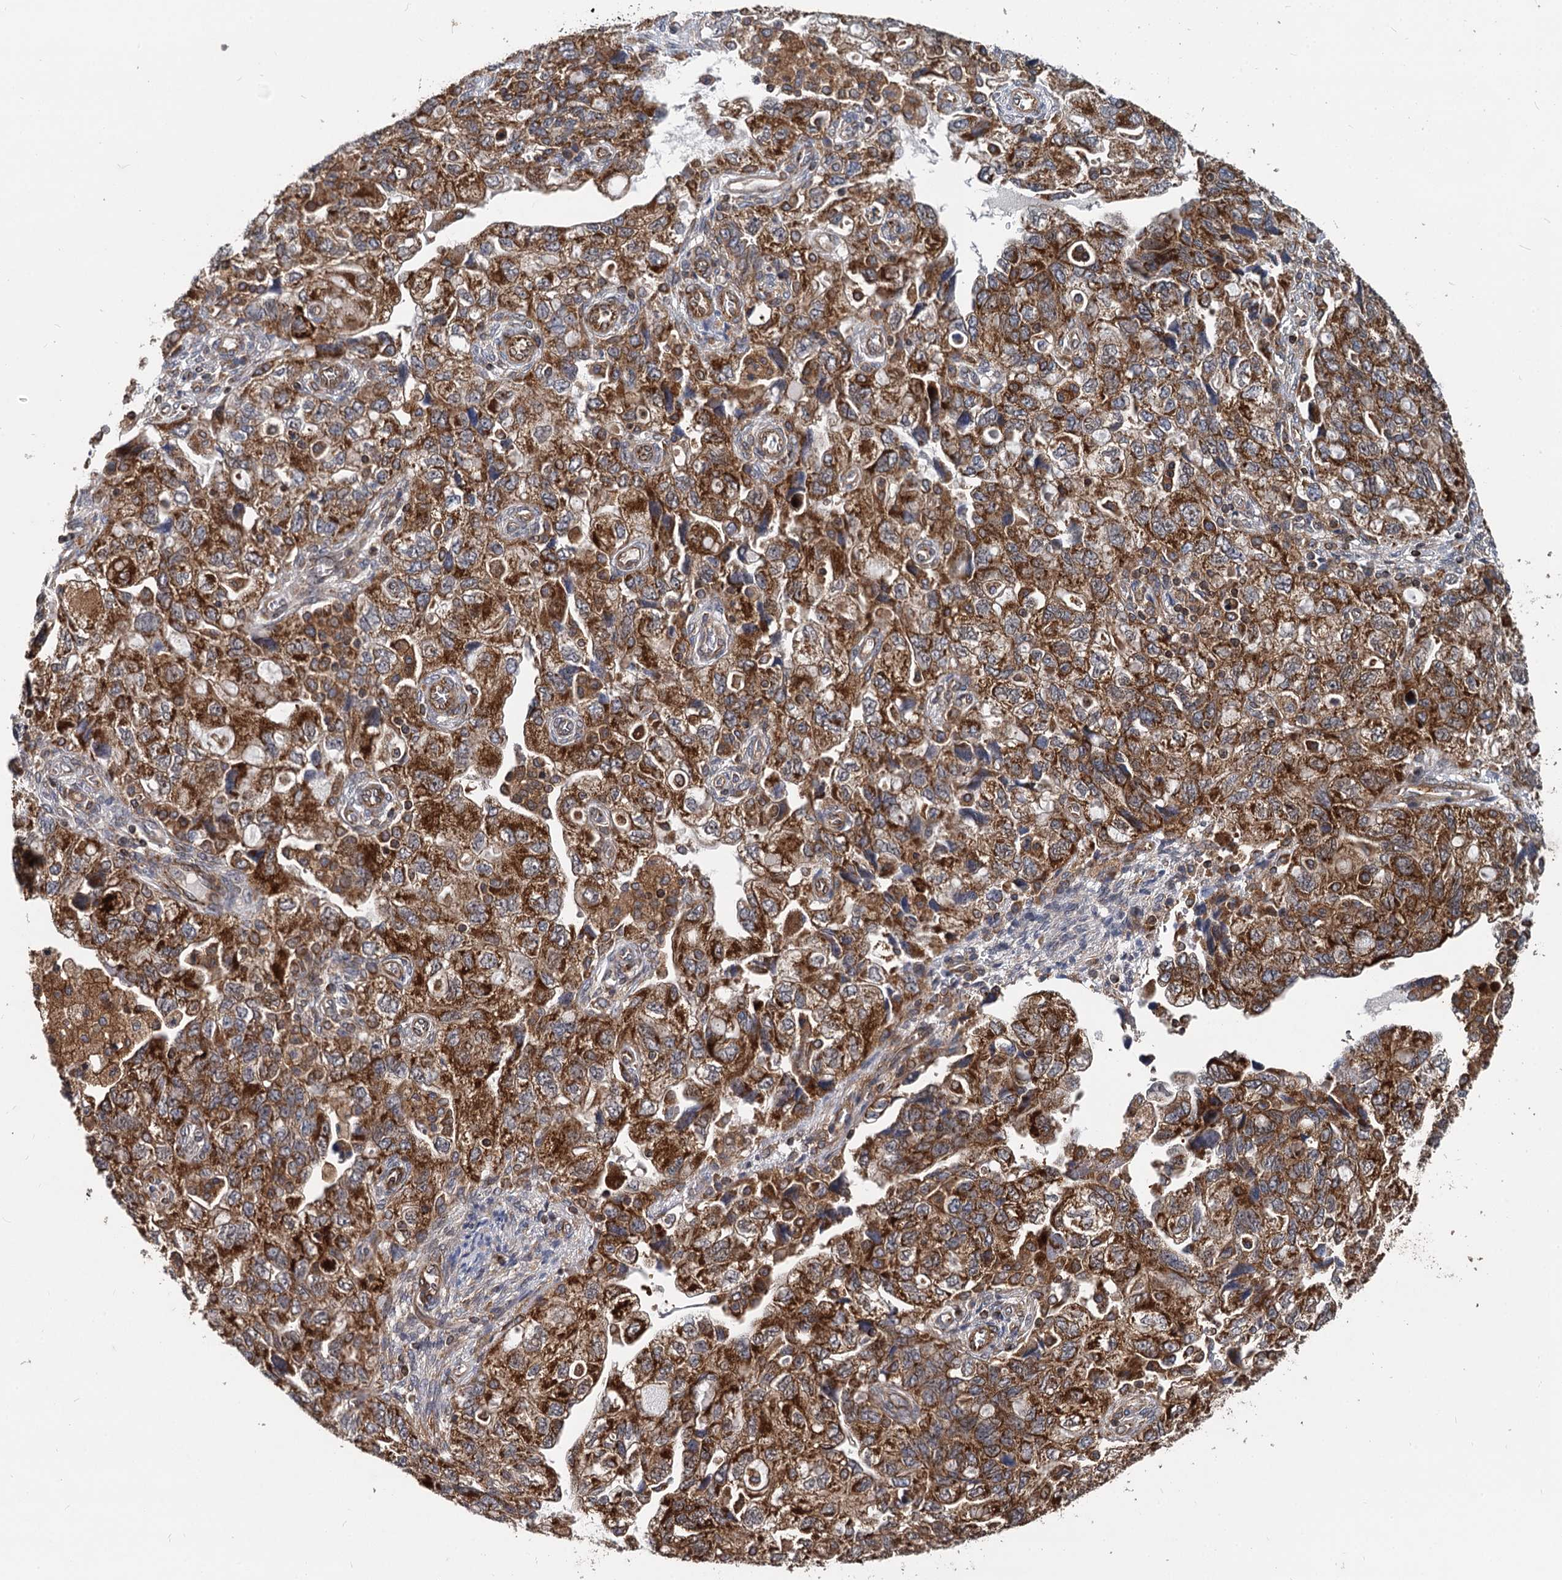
{"staining": {"intensity": "strong", "quantity": ">75%", "location": "cytoplasmic/membranous"}, "tissue": "ovarian cancer", "cell_type": "Tumor cells", "image_type": "cancer", "snomed": [{"axis": "morphology", "description": "Carcinoma, NOS"}, {"axis": "morphology", "description": "Cystadenocarcinoma, serous, NOS"}, {"axis": "topography", "description": "Ovary"}], "caption": "Carcinoma (ovarian) stained for a protein reveals strong cytoplasmic/membranous positivity in tumor cells.", "gene": "STIM1", "patient": {"sex": "female", "age": 69}}